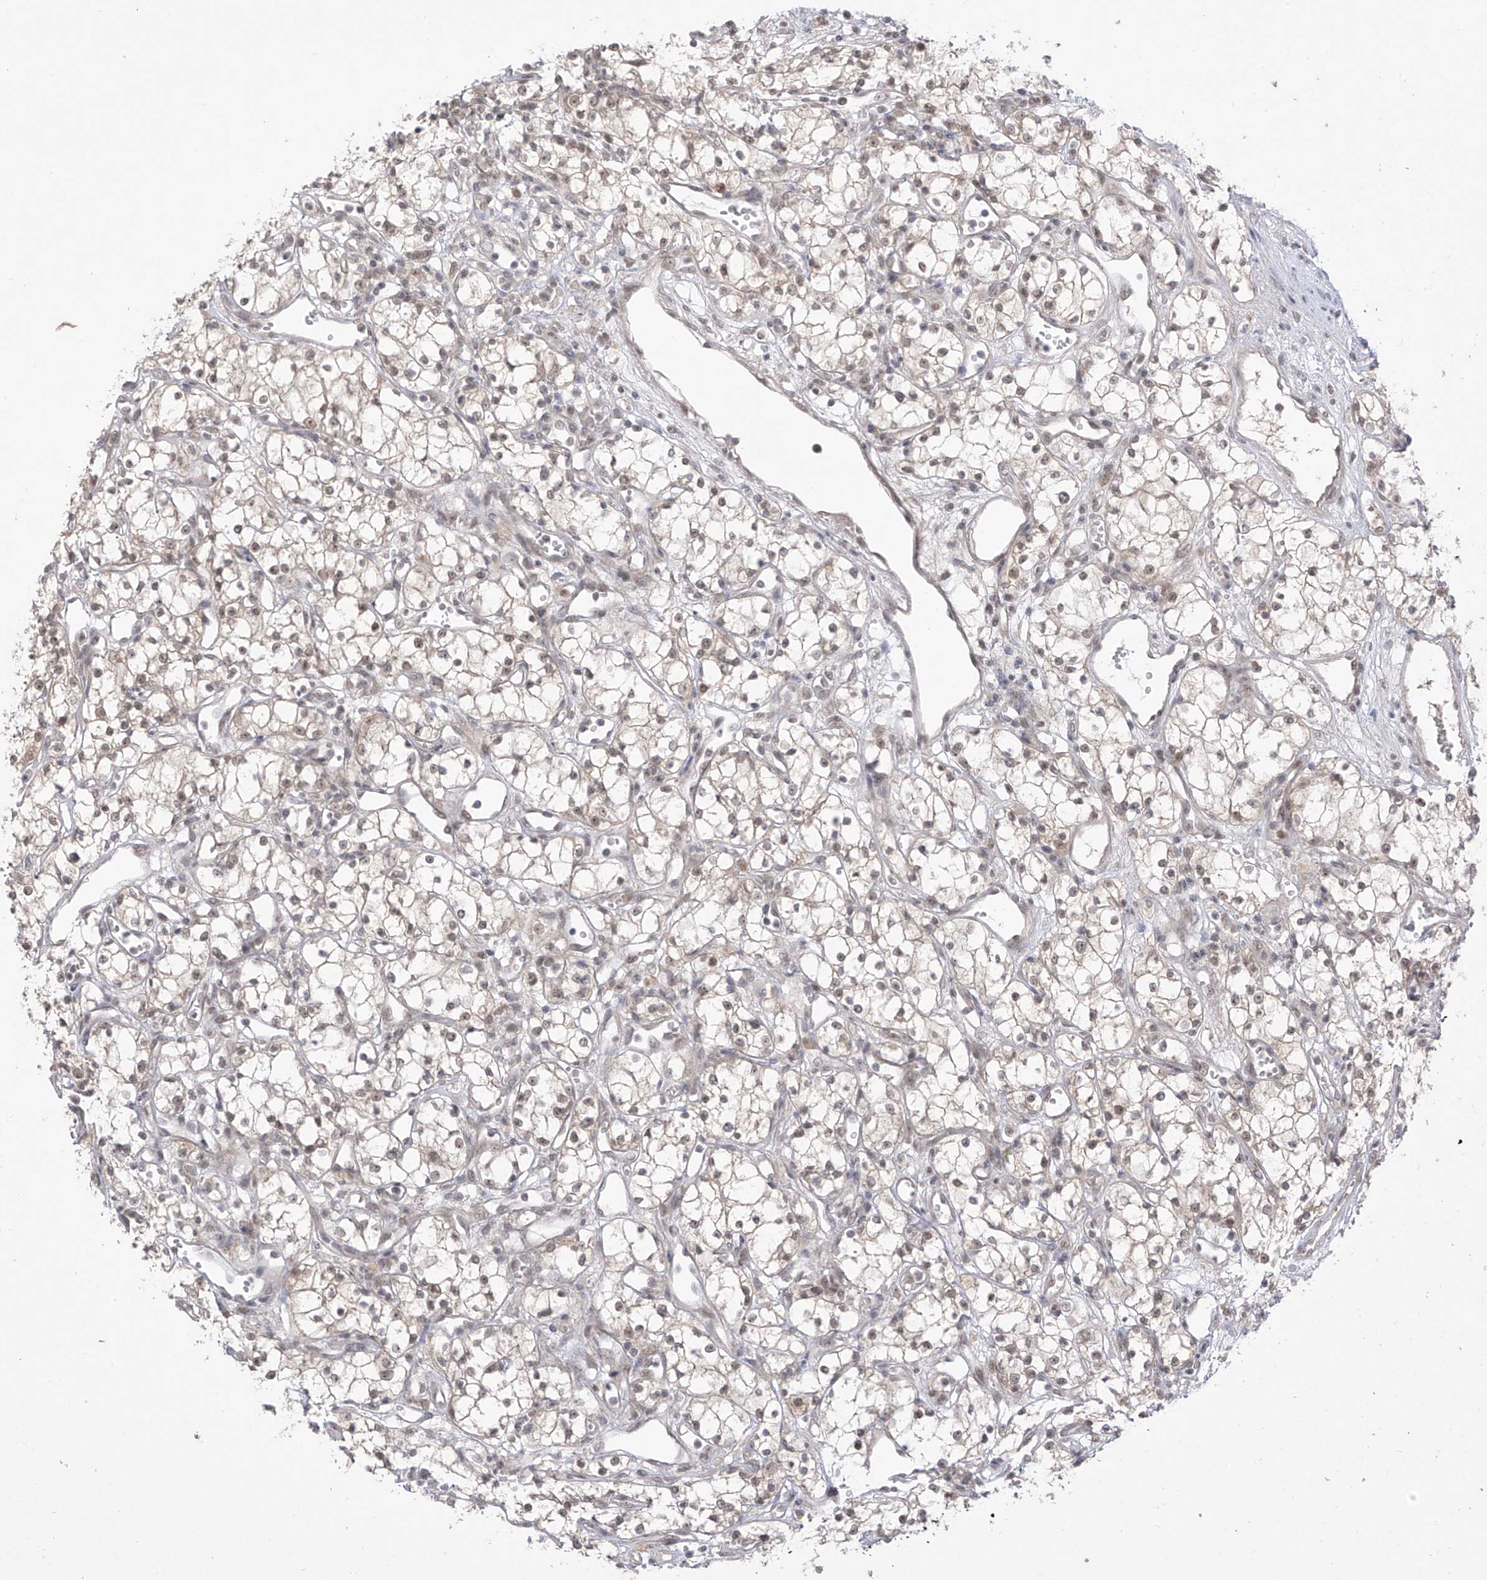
{"staining": {"intensity": "weak", "quantity": ">75%", "location": "cytoplasmic/membranous,nuclear"}, "tissue": "renal cancer", "cell_type": "Tumor cells", "image_type": "cancer", "snomed": [{"axis": "morphology", "description": "Adenocarcinoma, NOS"}, {"axis": "topography", "description": "Kidney"}], "caption": "Protein positivity by immunohistochemistry shows weak cytoplasmic/membranous and nuclear expression in approximately >75% of tumor cells in renal adenocarcinoma.", "gene": "OGT", "patient": {"sex": "male", "age": 59}}